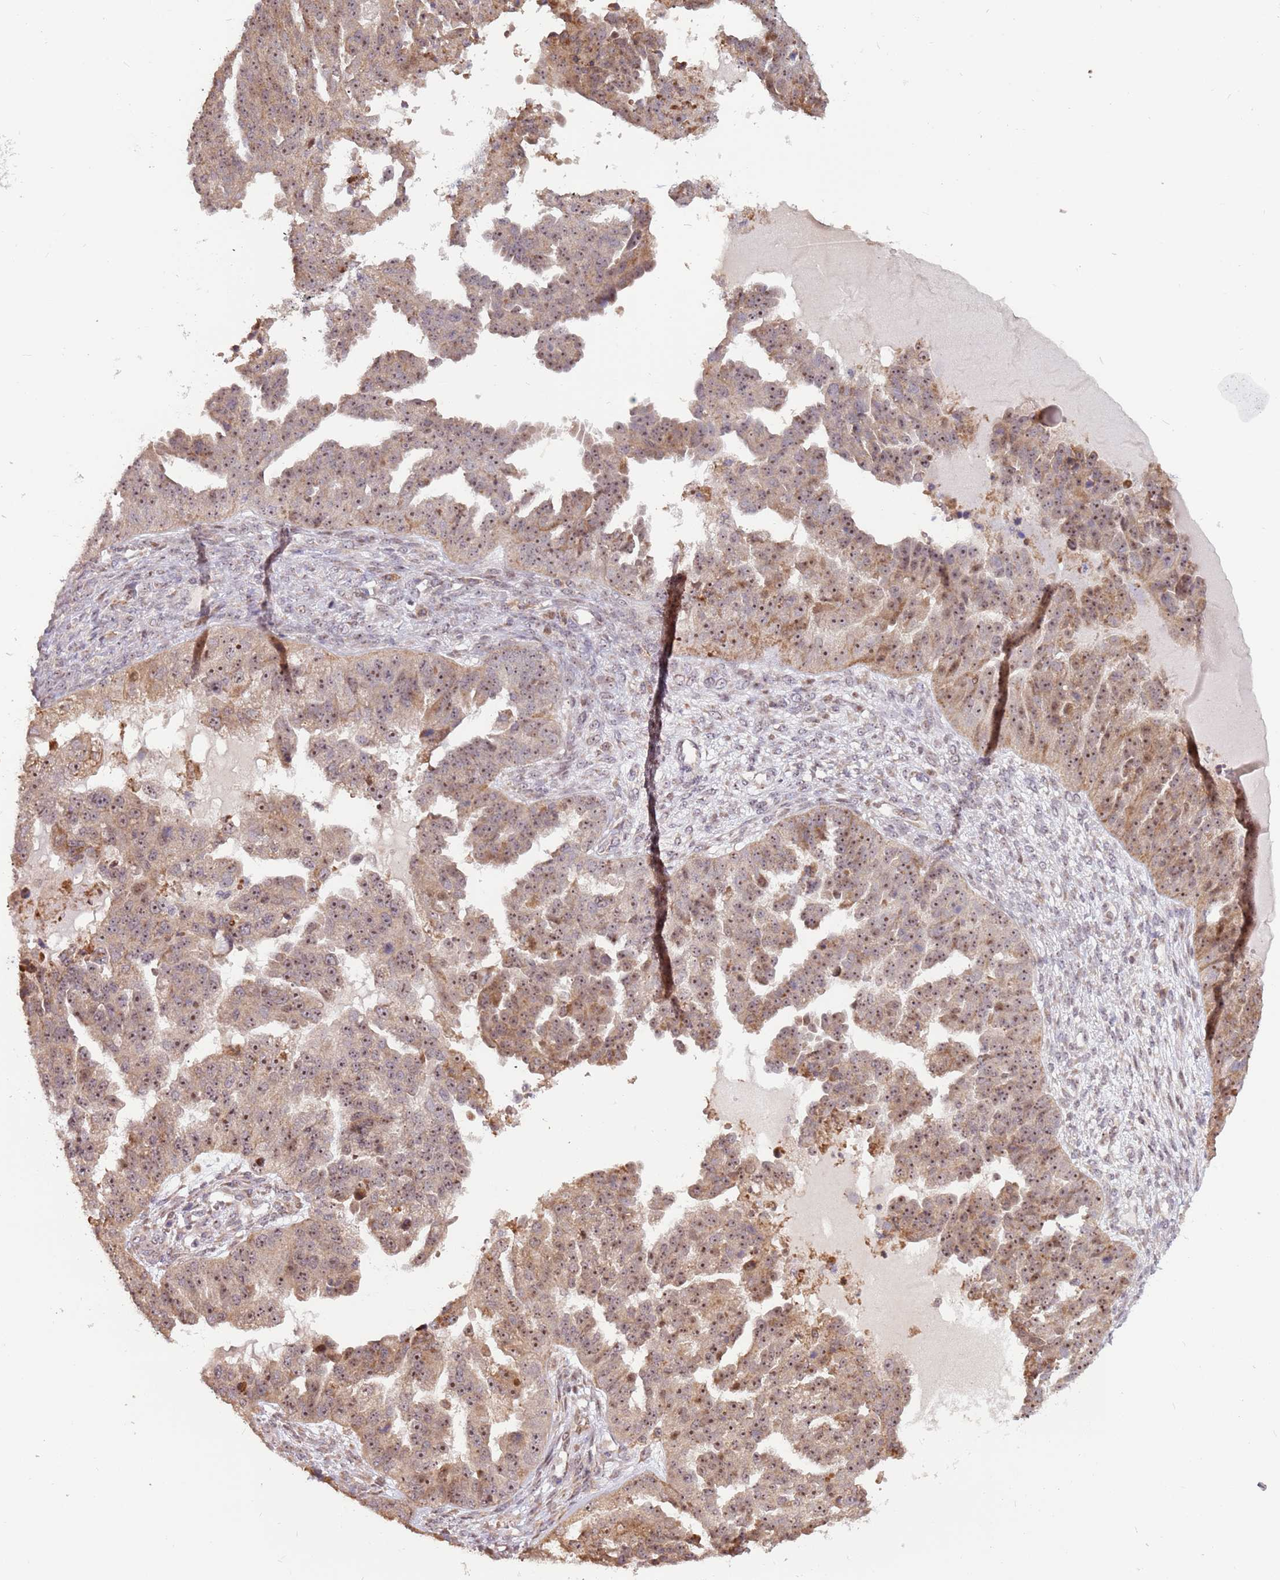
{"staining": {"intensity": "moderate", "quantity": ">75%", "location": "nuclear"}, "tissue": "ovarian cancer", "cell_type": "Tumor cells", "image_type": "cancer", "snomed": [{"axis": "morphology", "description": "Cystadenocarcinoma, serous, NOS"}, {"axis": "topography", "description": "Ovary"}], "caption": "Protein staining of ovarian cancer (serous cystadenocarcinoma) tissue shows moderate nuclear staining in about >75% of tumor cells.", "gene": "UCMA", "patient": {"sex": "female", "age": 58}}